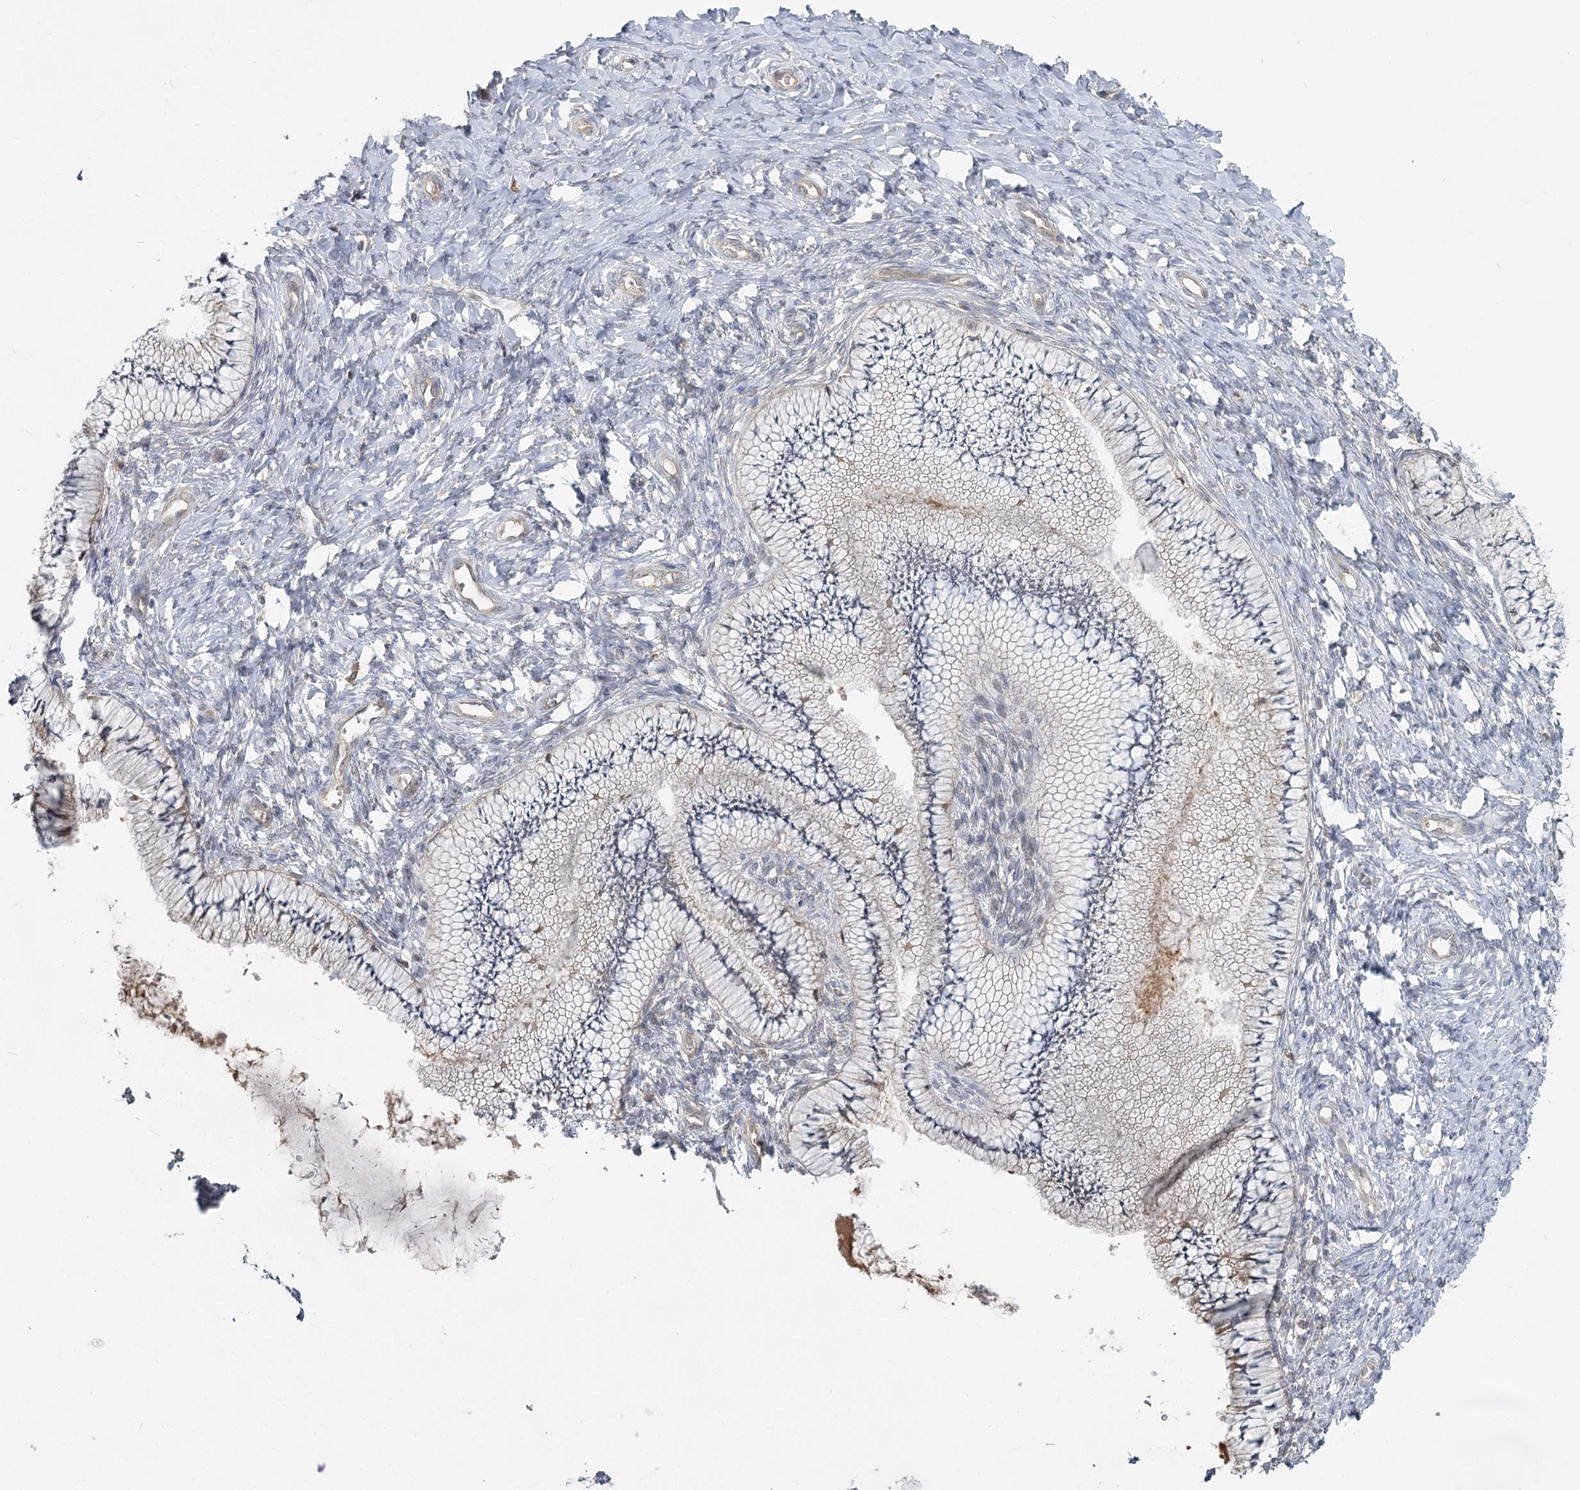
{"staining": {"intensity": "weak", "quantity": "<25%", "location": "cytoplasmic/membranous"}, "tissue": "cervix", "cell_type": "Glandular cells", "image_type": "normal", "snomed": [{"axis": "morphology", "description": "Normal tissue, NOS"}, {"axis": "topography", "description": "Cervix"}], "caption": "Human cervix stained for a protein using immunohistochemistry (IHC) exhibits no positivity in glandular cells.", "gene": "THNSL1", "patient": {"sex": "female", "age": 36}}